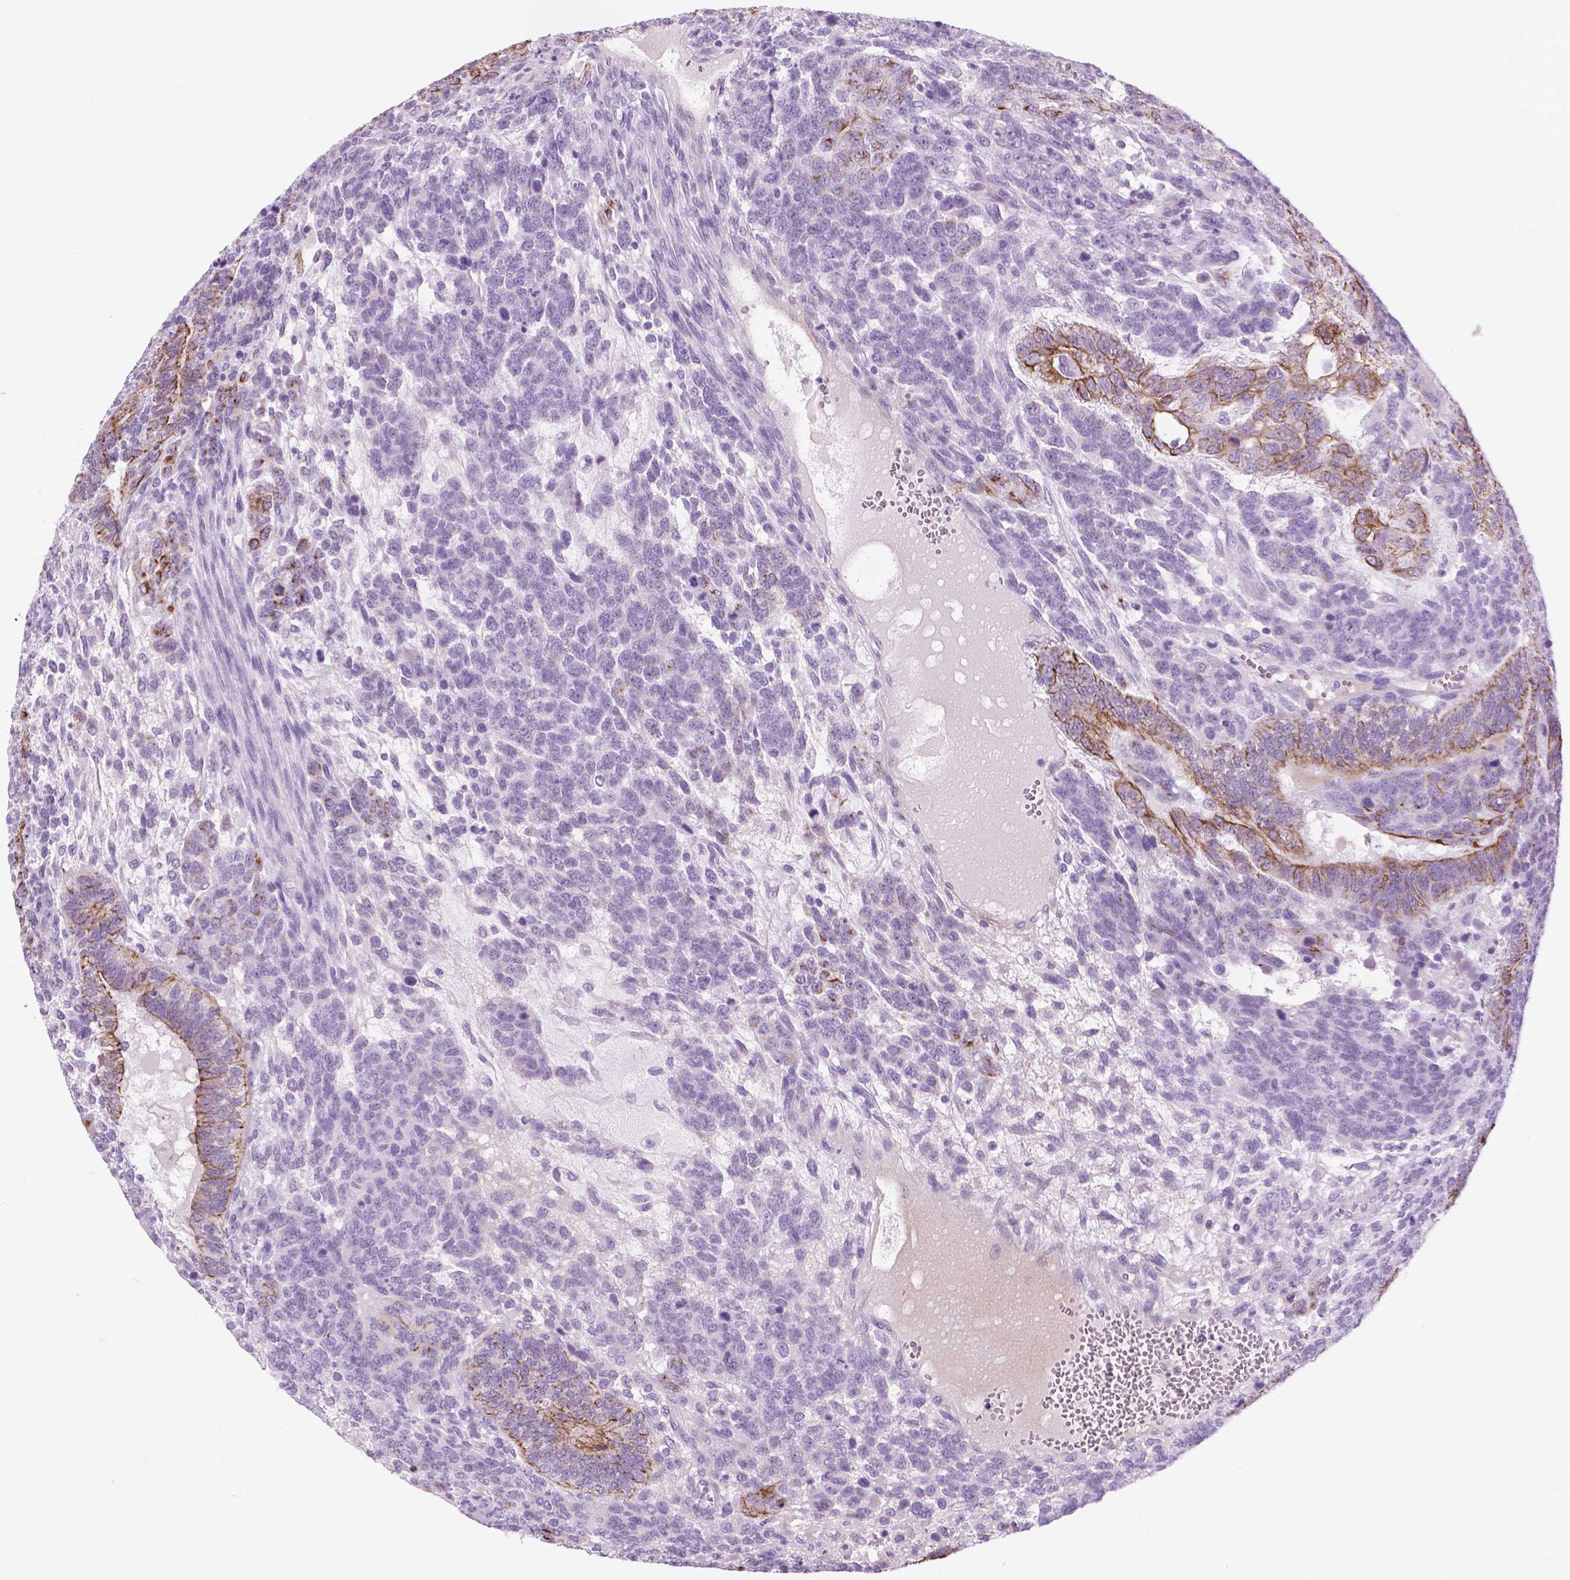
{"staining": {"intensity": "strong", "quantity": "<25%", "location": "cytoplasmic/membranous"}, "tissue": "testis cancer", "cell_type": "Tumor cells", "image_type": "cancer", "snomed": [{"axis": "morphology", "description": "Normal tissue, NOS"}, {"axis": "morphology", "description": "Carcinoma, Embryonal, NOS"}, {"axis": "topography", "description": "Testis"}, {"axis": "topography", "description": "Epididymis"}], "caption": "DAB (3,3'-diaminobenzidine) immunohistochemical staining of human testis embryonal carcinoma demonstrates strong cytoplasmic/membranous protein expression in approximately <25% of tumor cells.", "gene": "HTR2B", "patient": {"sex": "male", "age": 23}}